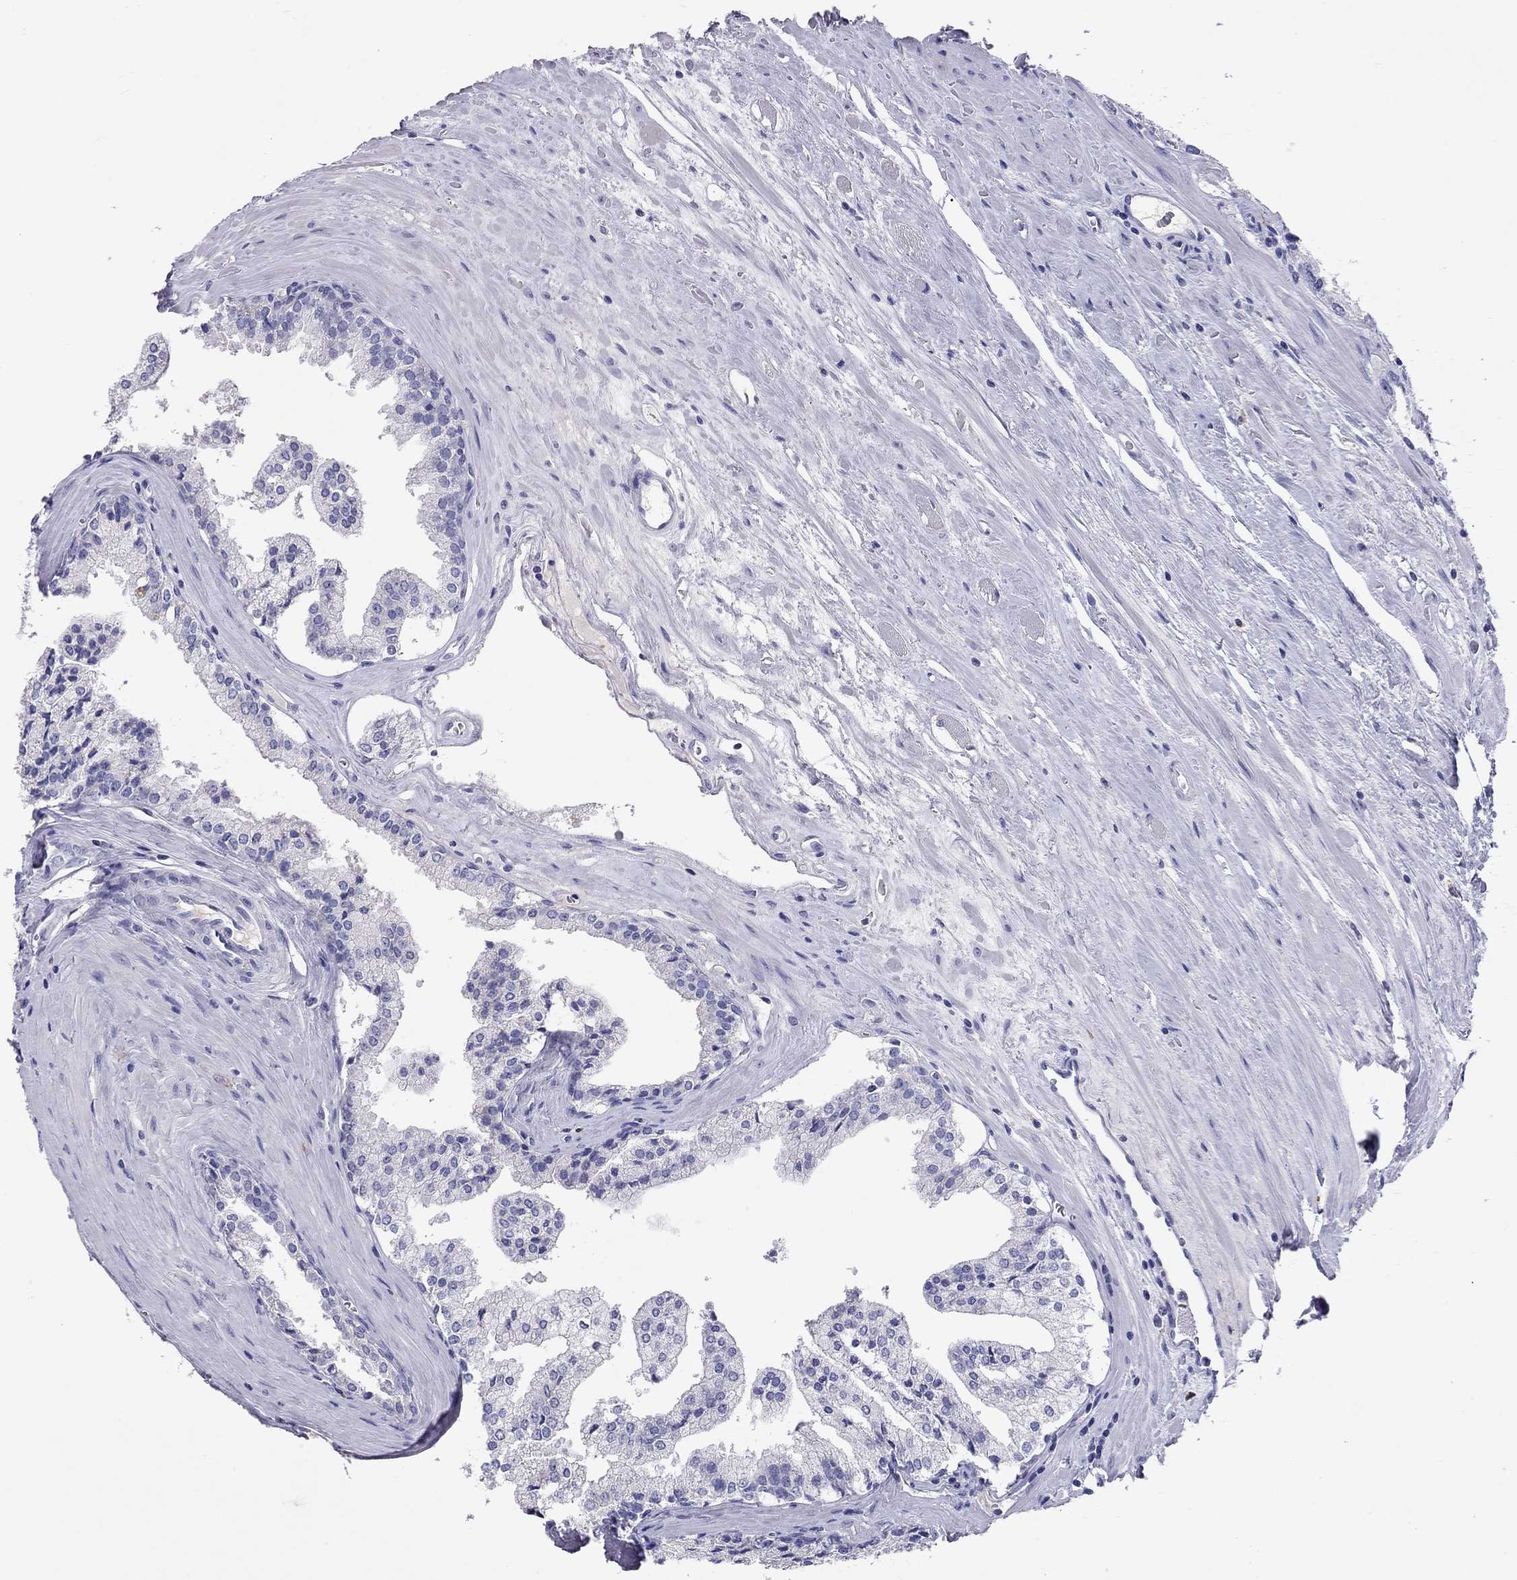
{"staining": {"intensity": "negative", "quantity": "none", "location": "none"}, "tissue": "prostate cancer", "cell_type": "Tumor cells", "image_type": "cancer", "snomed": [{"axis": "morphology", "description": "Adenocarcinoma, NOS"}, {"axis": "topography", "description": "Prostate"}], "caption": "Tumor cells show no significant staining in prostate cancer. (DAB (3,3'-diaminobenzidine) immunohistochemistry visualized using brightfield microscopy, high magnification).", "gene": "CALHM1", "patient": {"sex": "male", "age": 72}}